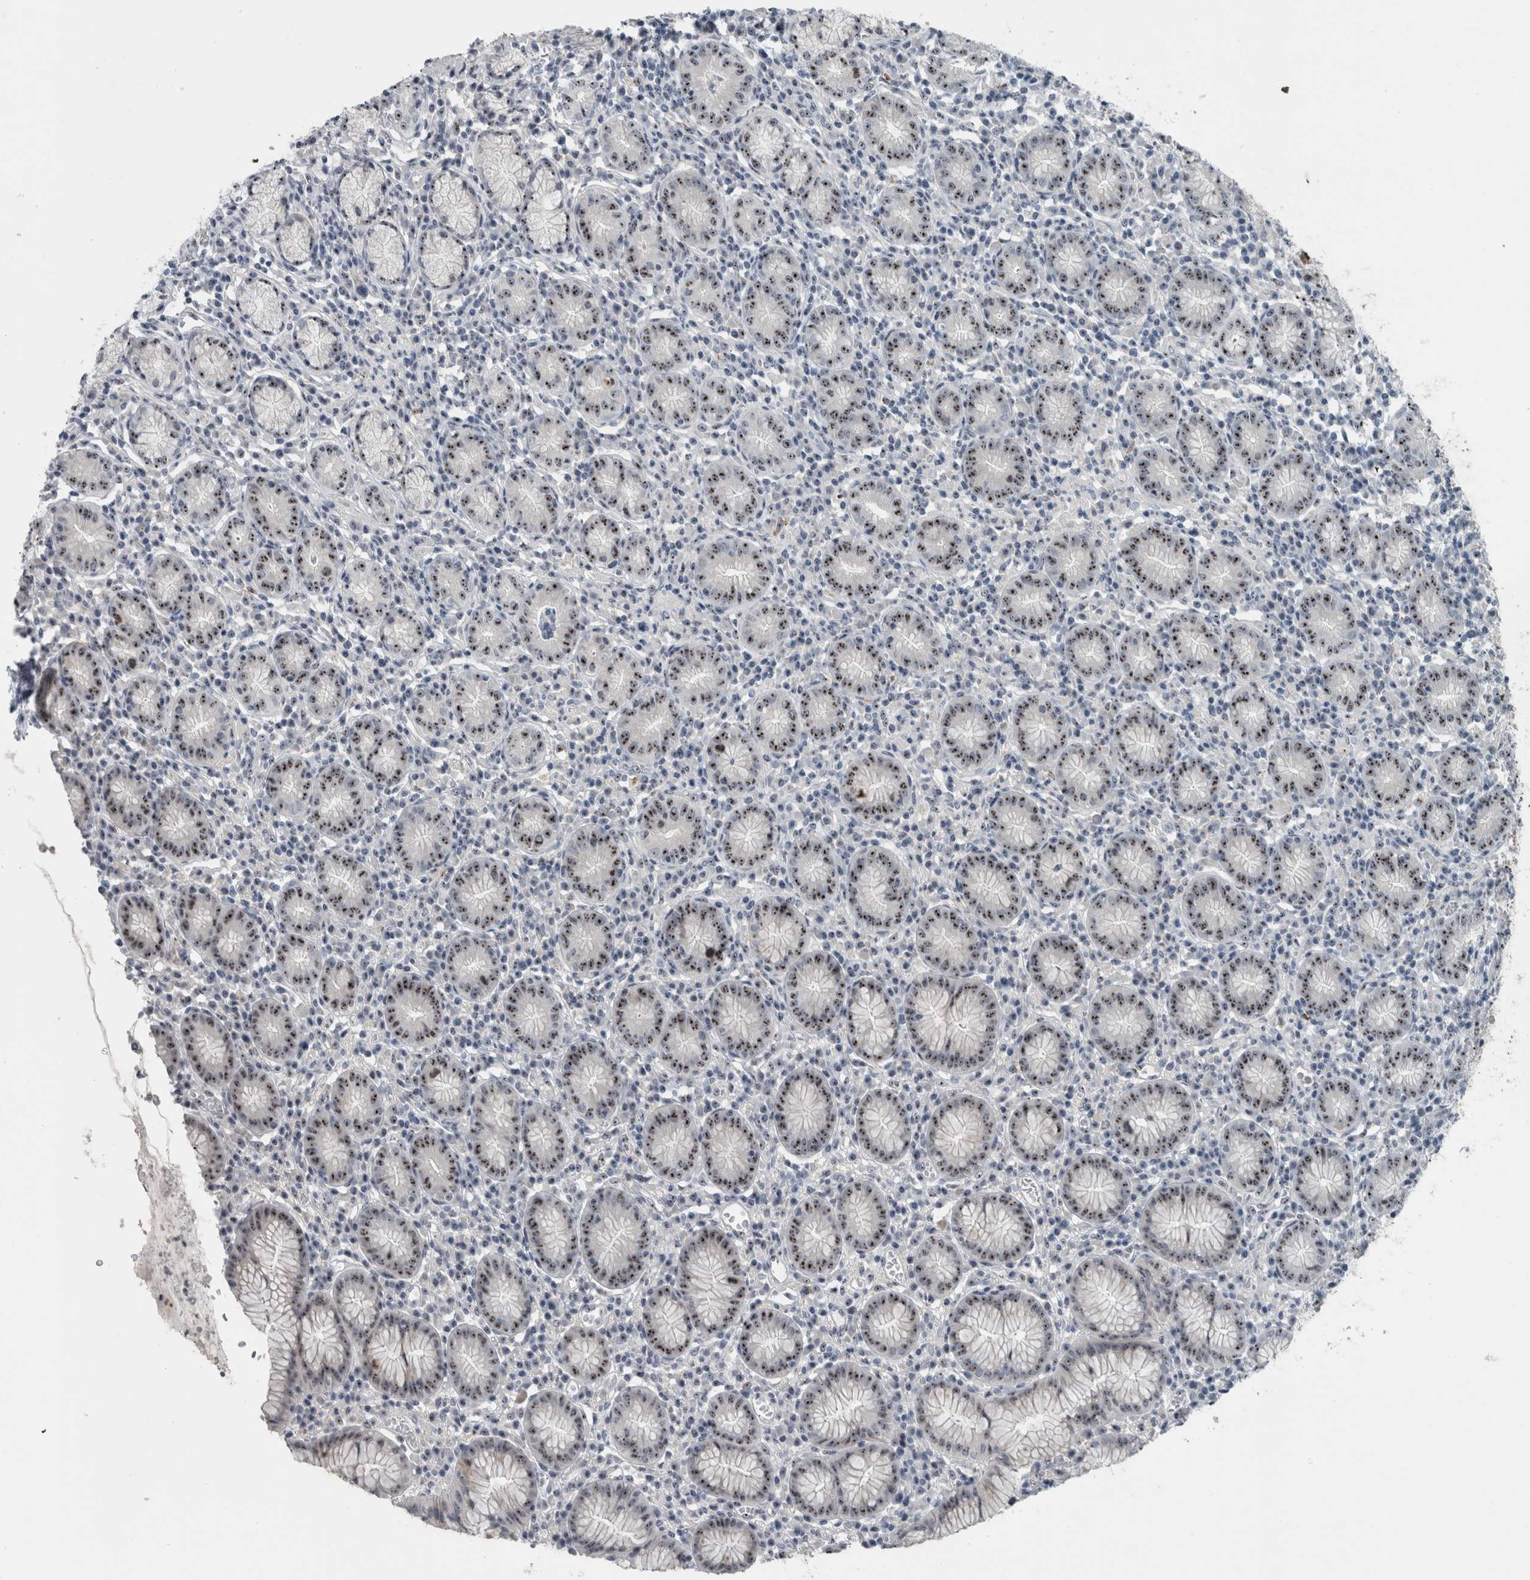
{"staining": {"intensity": "moderate", "quantity": ">75%", "location": "nuclear"}, "tissue": "stomach", "cell_type": "Glandular cells", "image_type": "normal", "snomed": [{"axis": "morphology", "description": "Normal tissue, NOS"}, {"axis": "topography", "description": "Stomach"}], "caption": "Glandular cells exhibit moderate nuclear staining in approximately >75% of cells in unremarkable stomach.", "gene": "UTP6", "patient": {"sex": "male", "age": 55}}